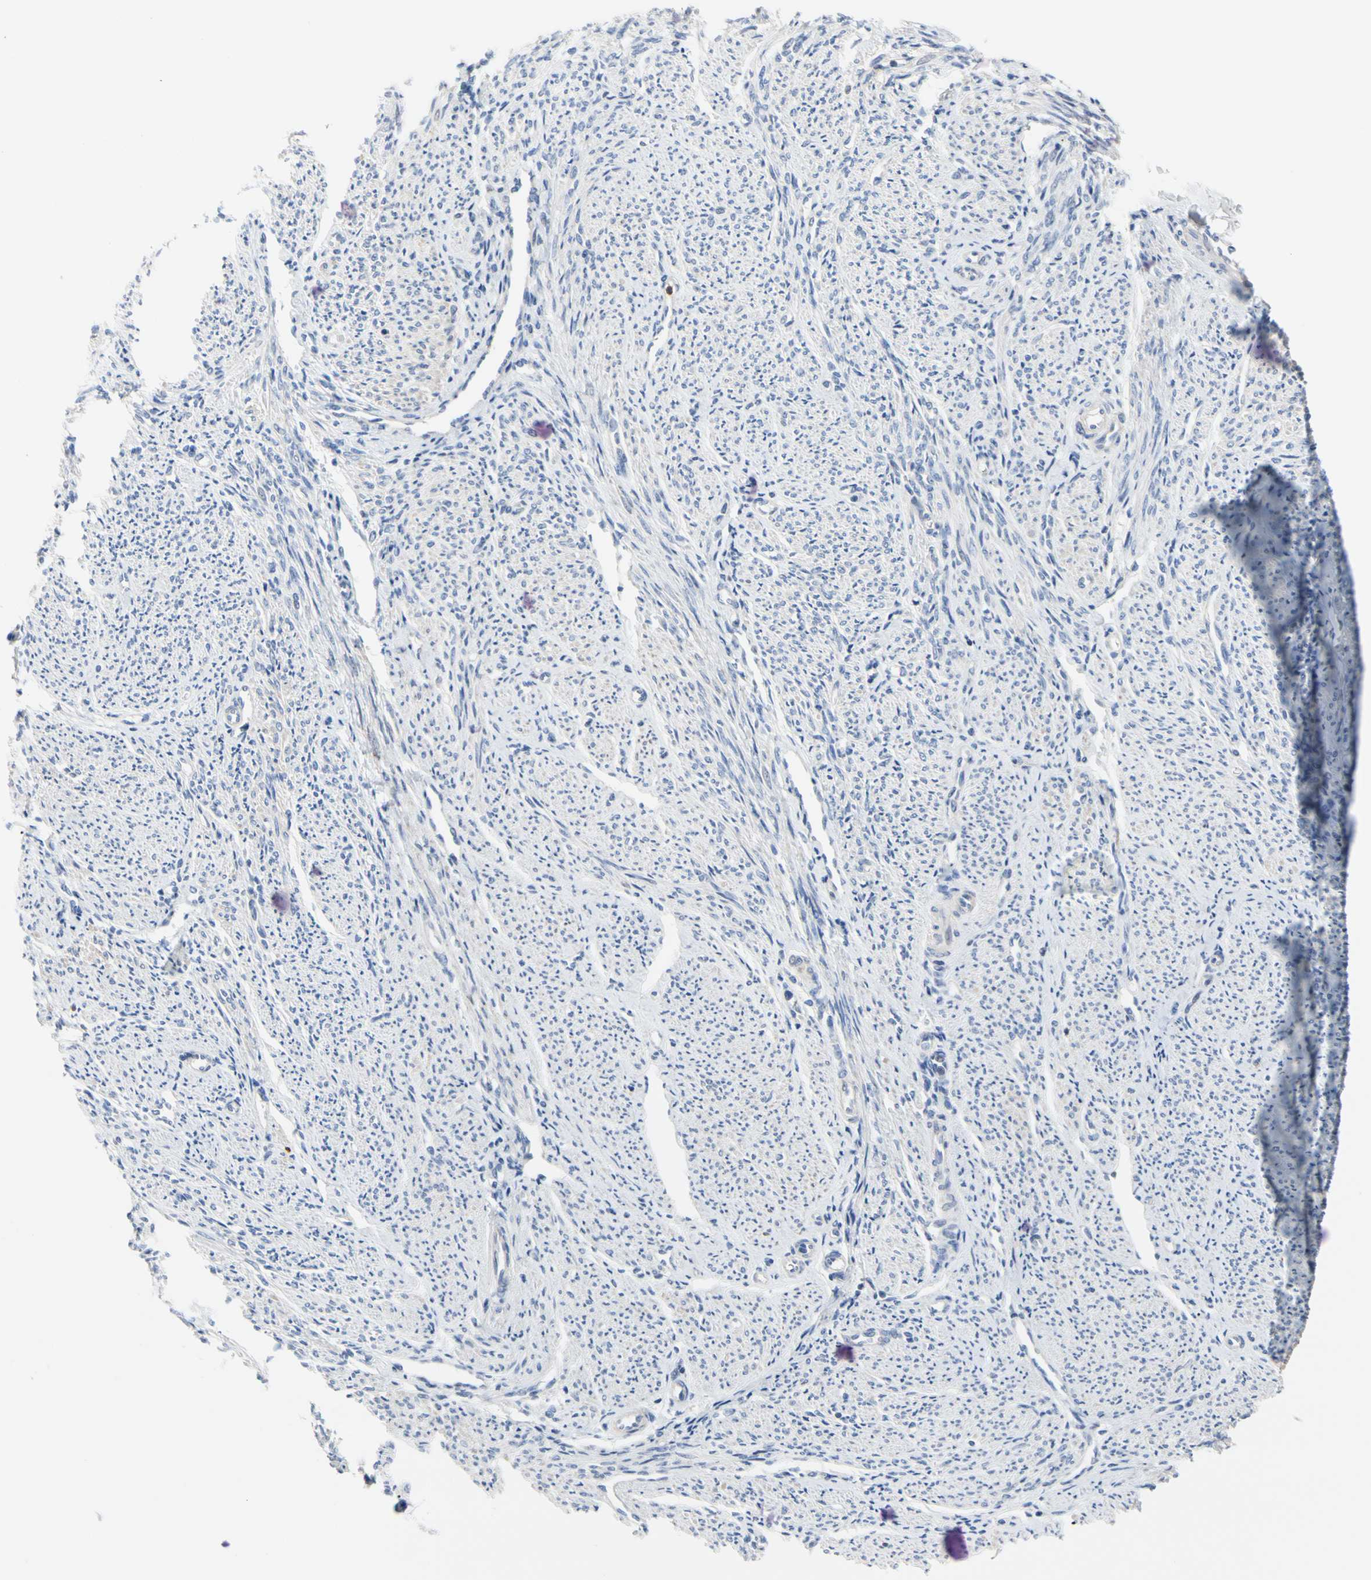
{"staining": {"intensity": "negative", "quantity": "none", "location": "none"}, "tissue": "smooth muscle", "cell_type": "Smooth muscle cells", "image_type": "normal", "snomed": [{"axis": "morphology", "description": "Normal tissue, NOS"}, {"axis": "topography", "description": "Smooth muscle"}], "caption": "IHC of unremarkable smooth muscle exhibits no positivity in smooth muscle cells.", "gene": "MCL1", "patient": {"sex": "female", "age": 65}}